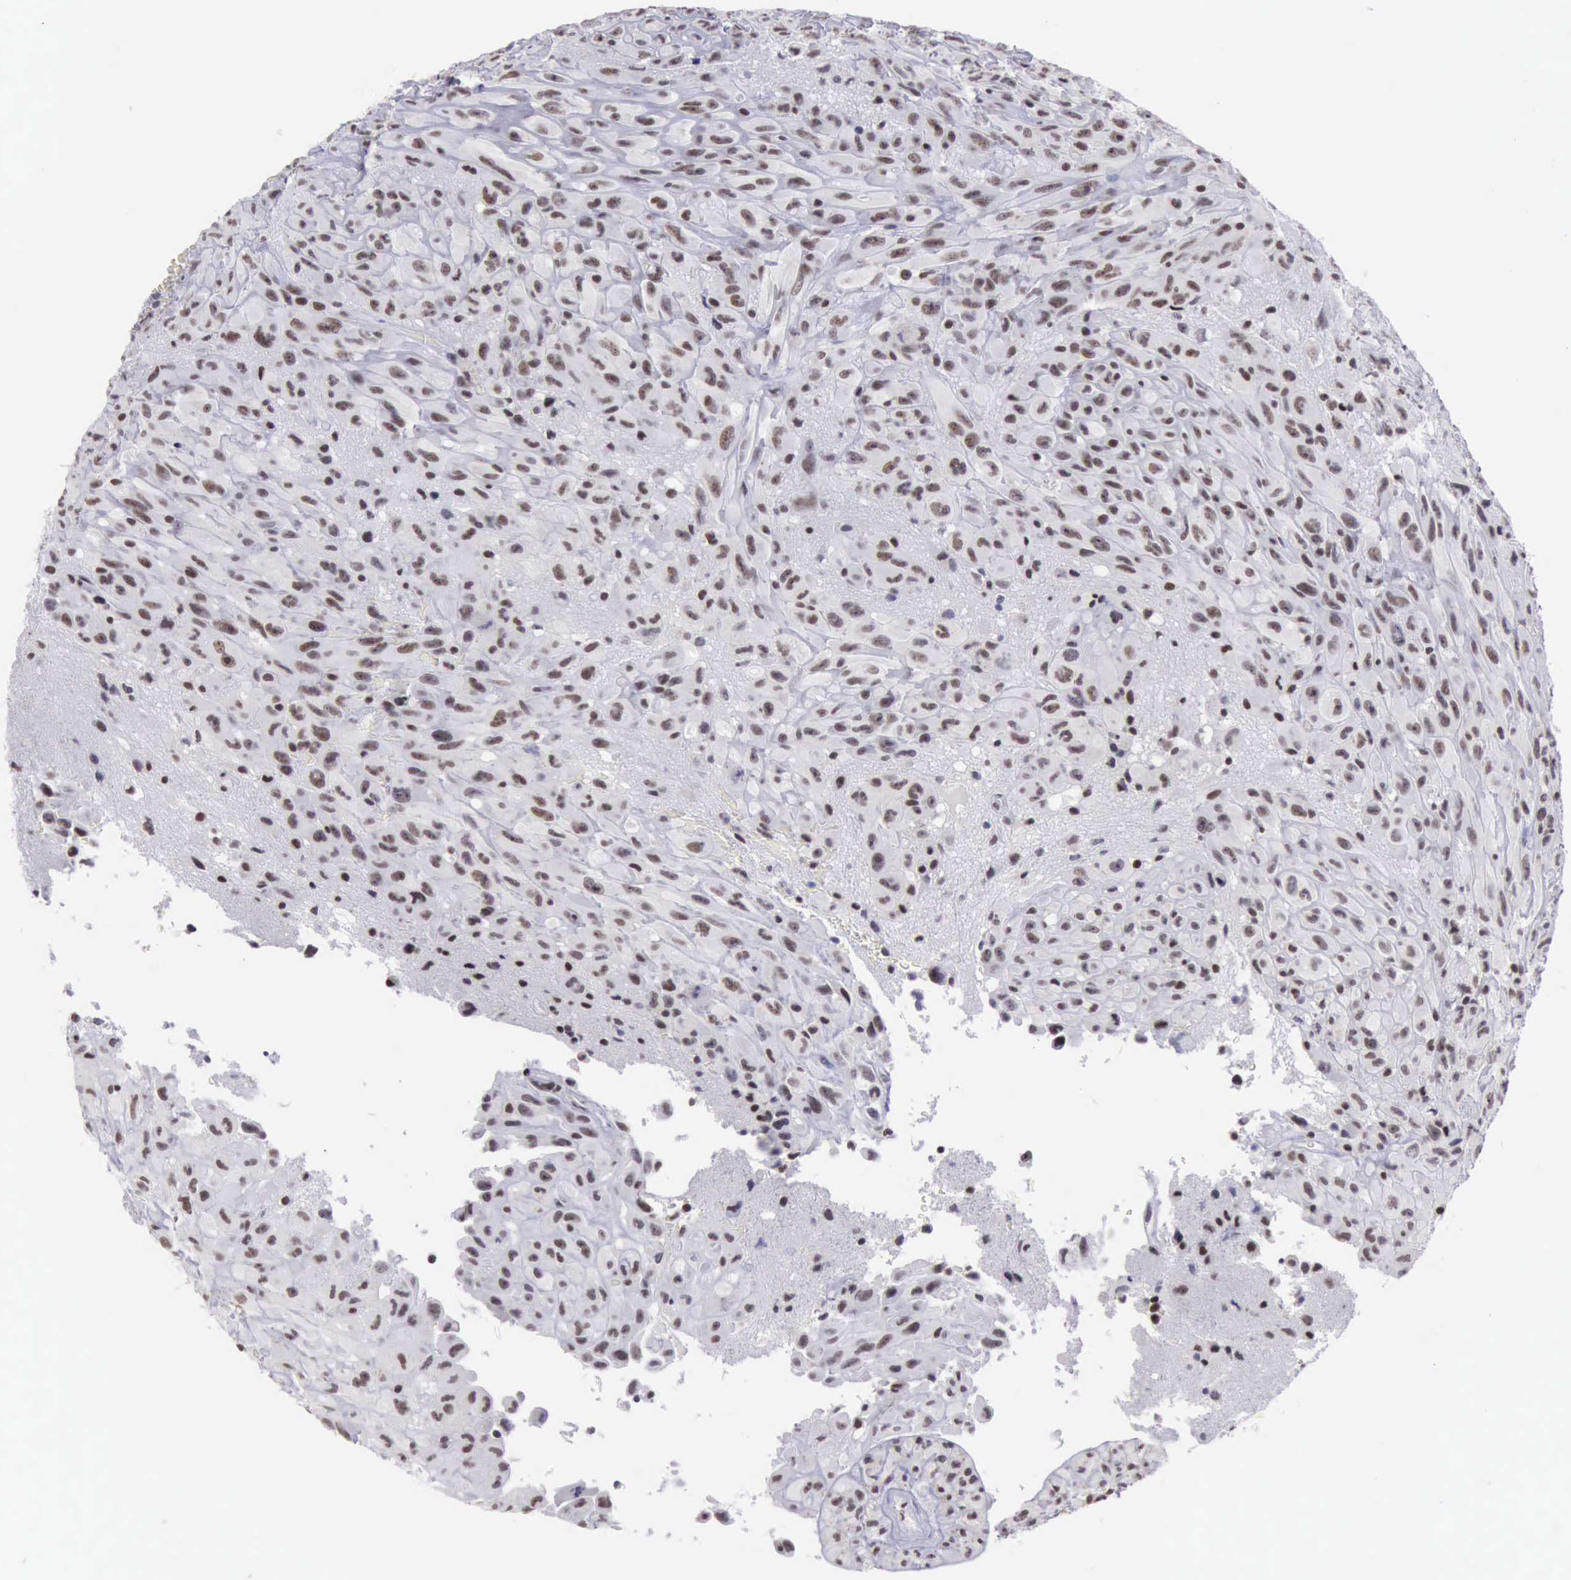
{"staining": {"intensity": "moderate", "quantity": "25%-75%", "location": "nuclear"}, "tissue": "glioma", "cell_type": "Tumor cells", "image_type": "cancer", "snomed": [{"axis": "morphology", "description": "Glioma, malignant, High grade"}, {"axis": "topography", "description": "Brain"}], "caption": "The histopathology image reveals a brown stain indicating the presence of a protein in the nuclear of tumor cells in high-grade glioma (malignant).", "gene": "YY1", "patient": {"sex": "male", "age": 48}}